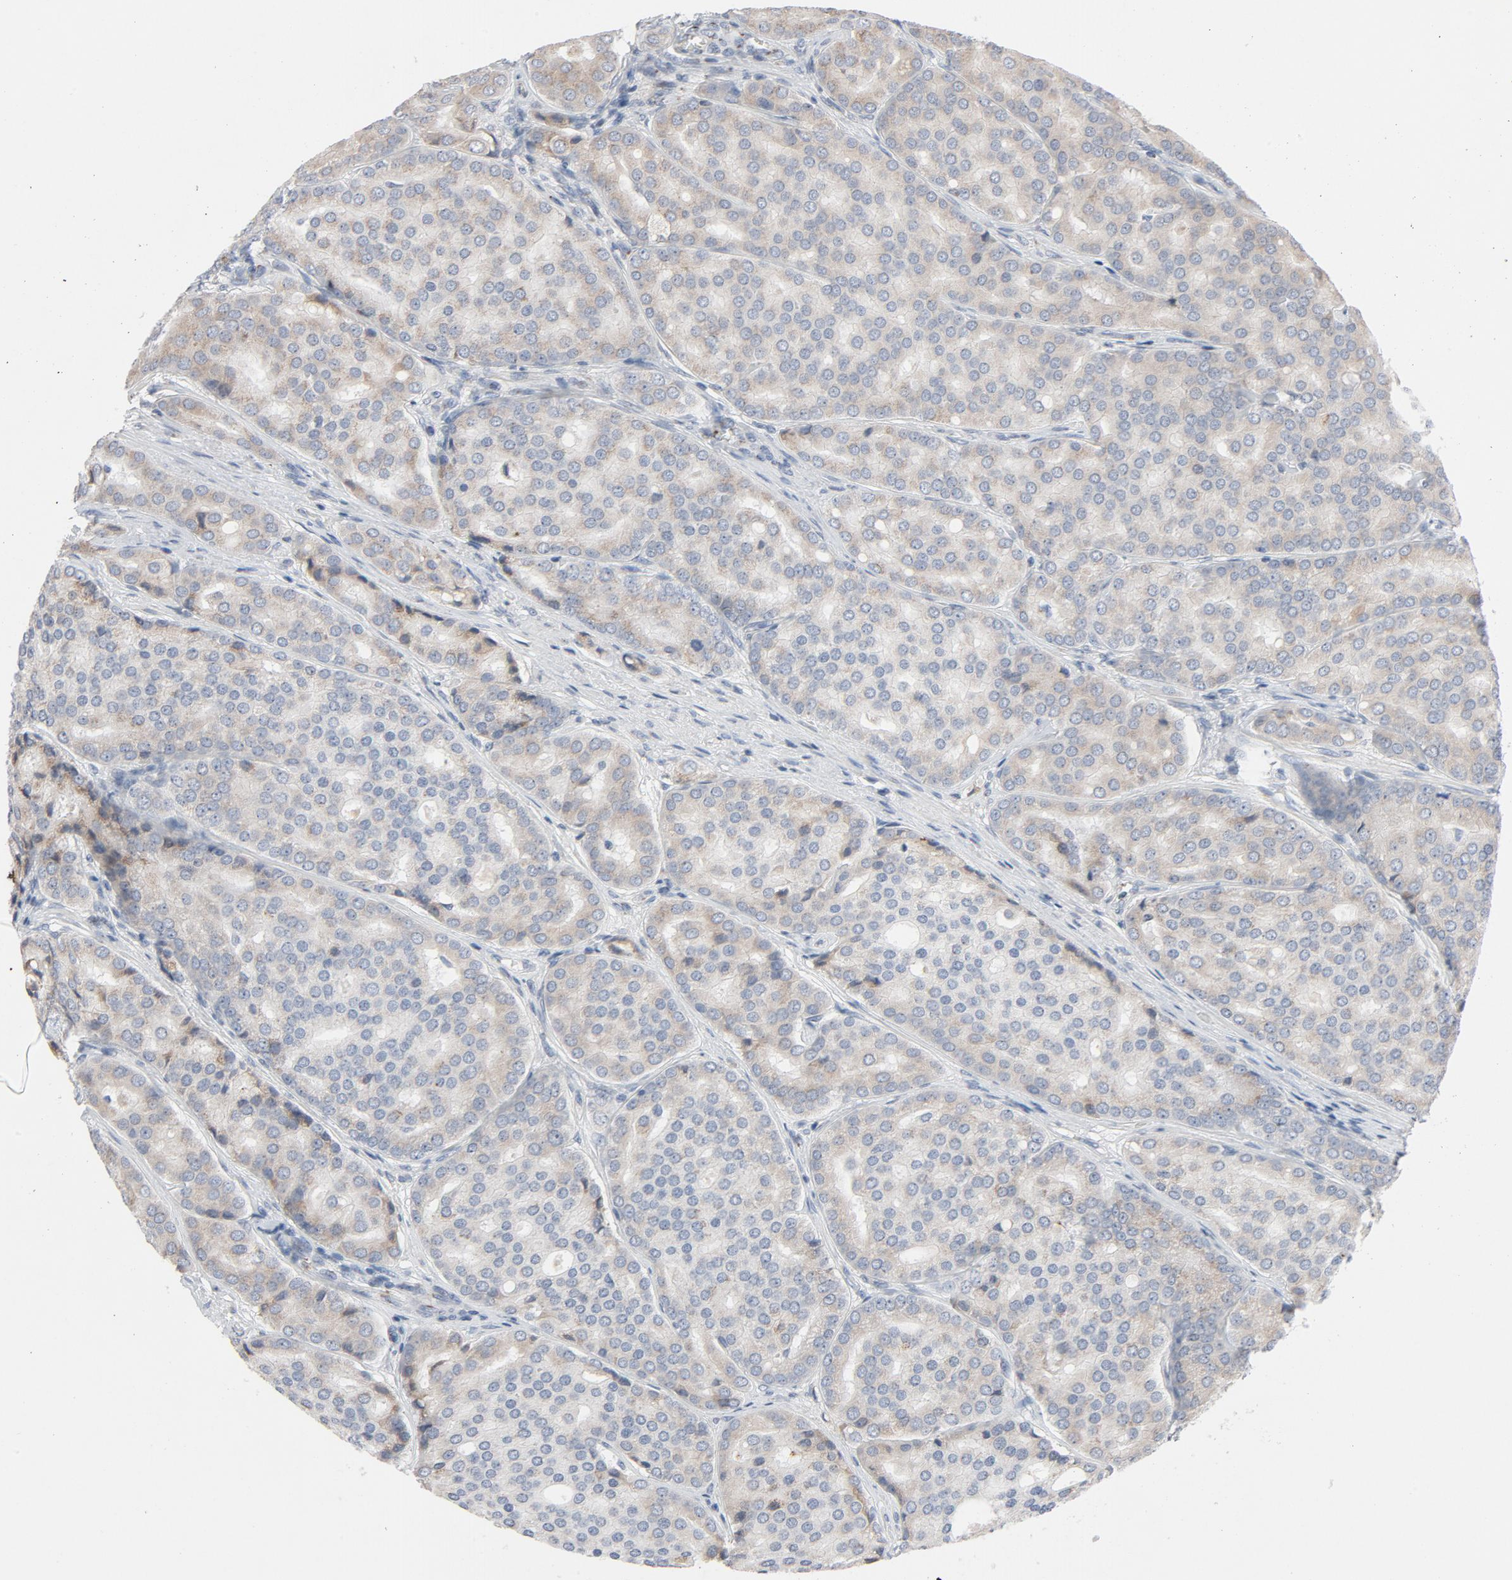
{"staining": {"intensity": "weak", "quantity": "25%-75%", "location": "cytoplasmic/membranous"}, "tissue": "prostate cancer", "cell_type": "Tumor cells", "image_type": "cancer", "snomed": [{"axis": "morphology", "description": "Adenocarcinoma, High grade"}, {"axis": "topography", "description": "Prostate"}], "caption": "This photomicrograph reveals immunohistochemistry staining of prostate cancer, with low weak cytoplasmic/membranous positivity in about 25%-75% of tumor cells.", "gene": "LMAN2", "patient": {"sex": "male", "age": 64}}